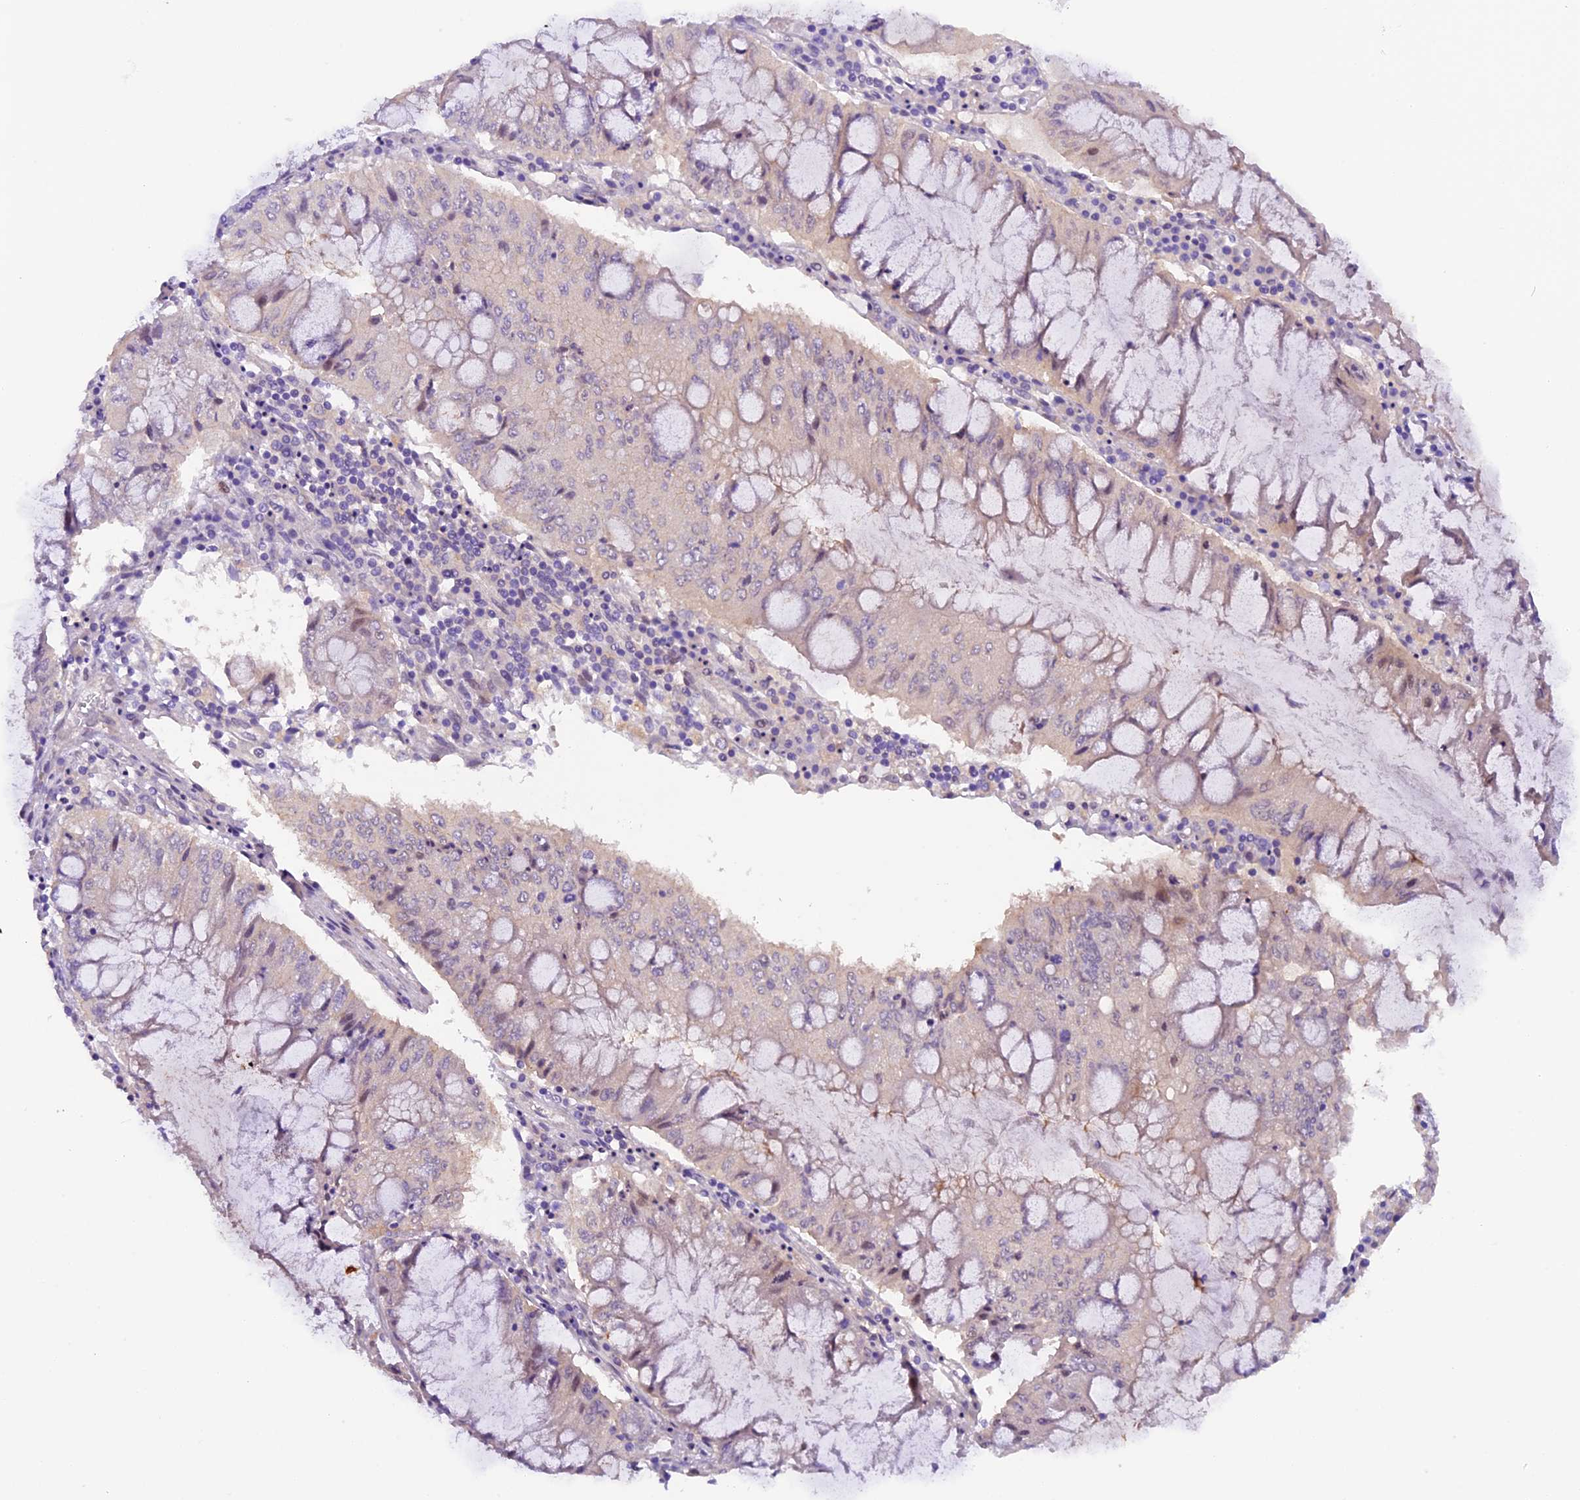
{"staining": {"intensity": "weak", "quantity": "<25%", "location": "cytoplasmic/membranous"}, "tissue": "pancreatic cancer", "cell_type": "Tumor cells", "image_type": "cancer", "snomed": [{"axis": "morphology", "description": "Adenocarcinoma, NOS"}, {"axis": "topography", "description": "Pancreas"}], "caption": "IHC photomicrograph of neoplastic tissue: pancreatic adenocarcinoma stained with DAB demonstrates no significant protein staining in tumor cells.", "gene": "NCK2", "patient": {"sex": "female", "age": 50}}